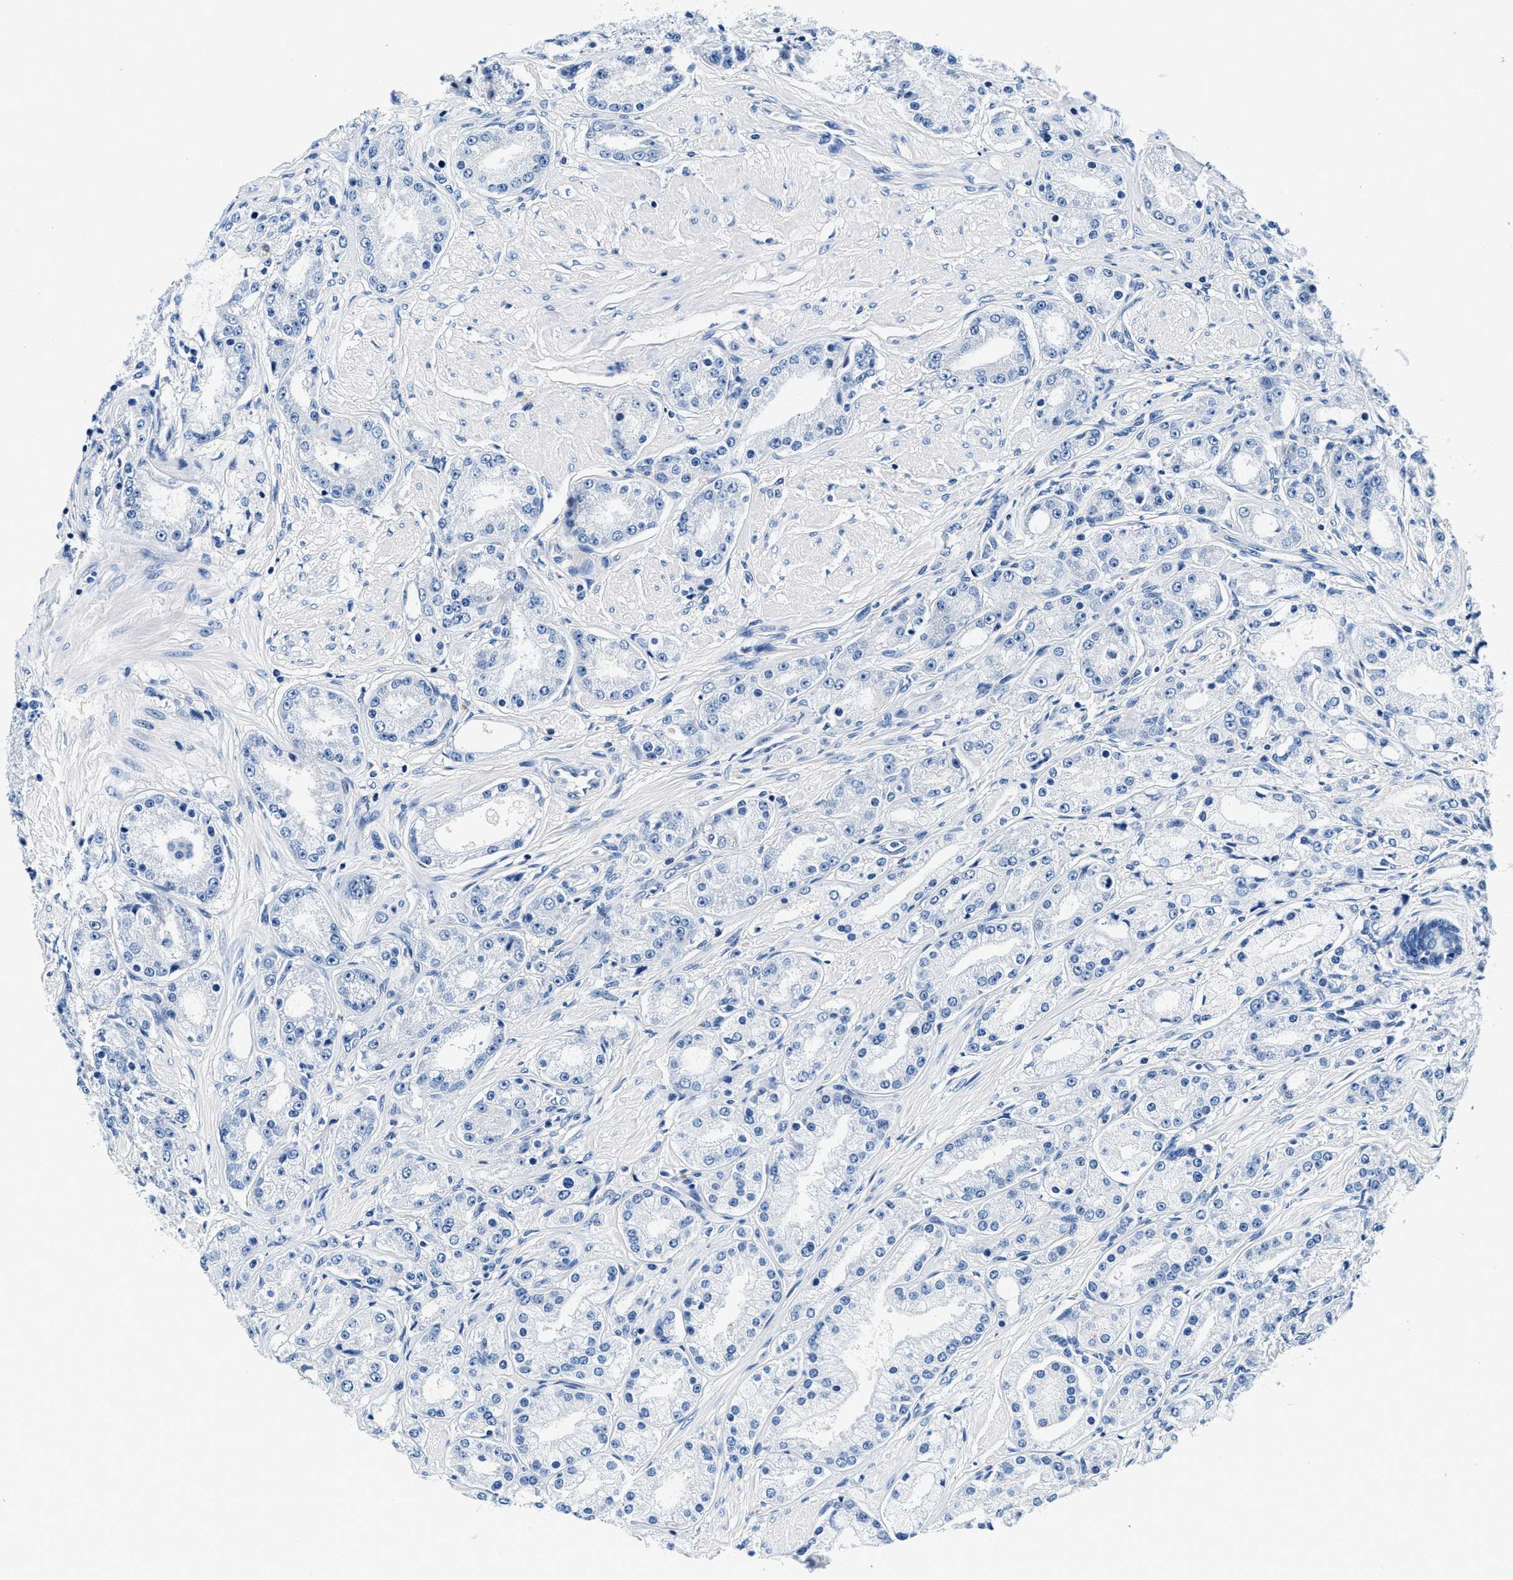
{"staining": {"intensity": "negative", "quantity": "none", "location": "none"}, "tissue": "prostate cancer", "cell_type": "Tumor cells", "image_type": "cancer", "snomed": [{"axis": "morphology", "description": "Adenocarcinoma, Low grade"}, {"axis": "topography", "description": "Prostate"}], "caption": "This is a photomicrograph of IHC staining of prostate cancer, which shows no expression in tumor cells.", "gene": "ZFAND3", "patient": {"sex": "male", "age": 63}}